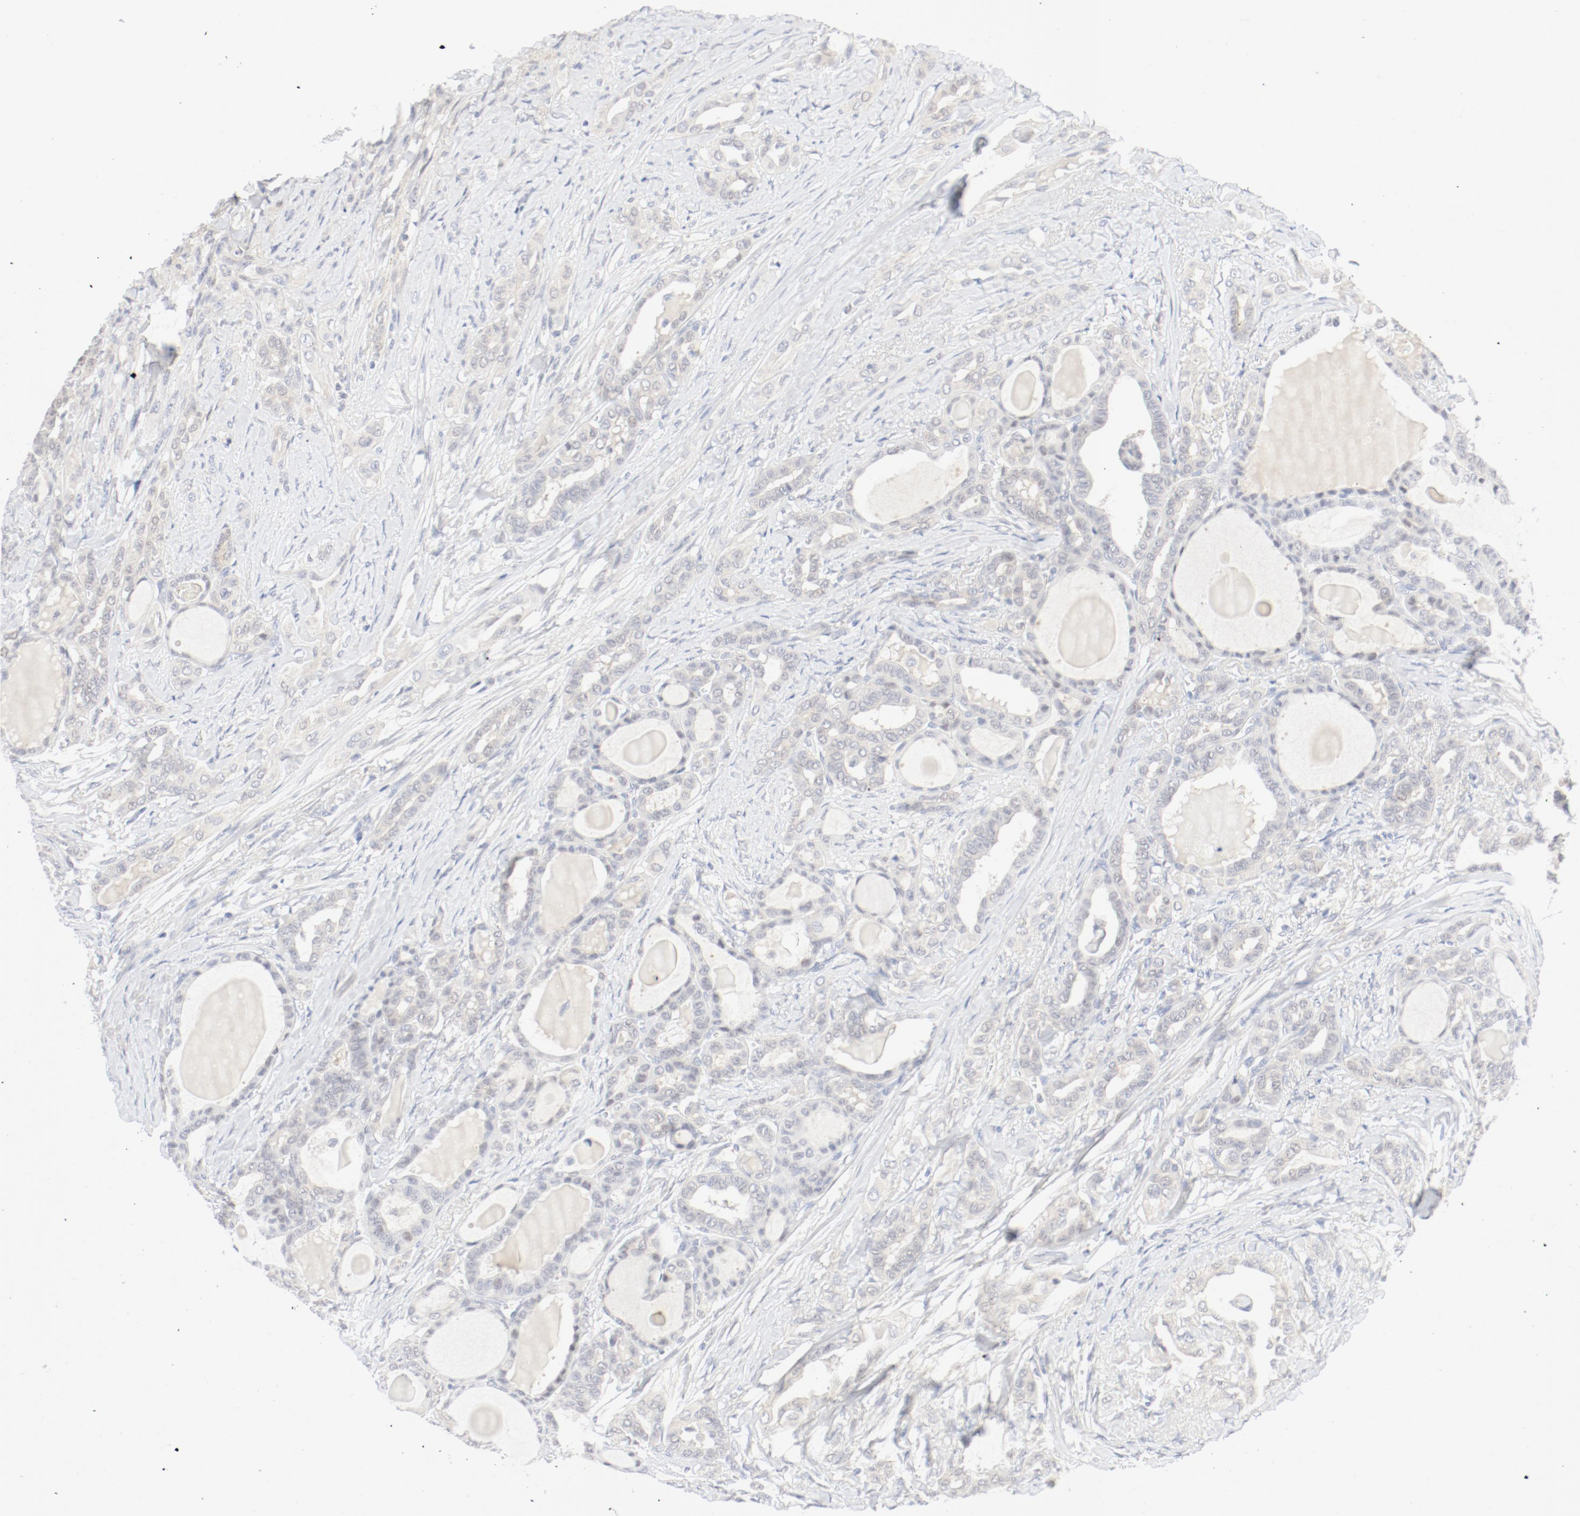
{"staining": {"intensity": "weak", "quantity": "25%-75%", "location": "cytoplasmic/membranous"}, "tissue": "thyroid cancer", "cell_type": "Tumor cells", "image_type": "cancer", "snomed": [{"axis": "morphology", "description": "Carcinoma, NOS"}, {"axis": "topography", "description": "Thyroid gland"}], "caption": "Carcinoma (thyroid) stained with immunohistochemistry reveals weak cytoplasmic/membranous expression in approximately 25%-75% of tumor cells.", "gene": "PGM1", "patient": {"sex": "female", "age": 91}}